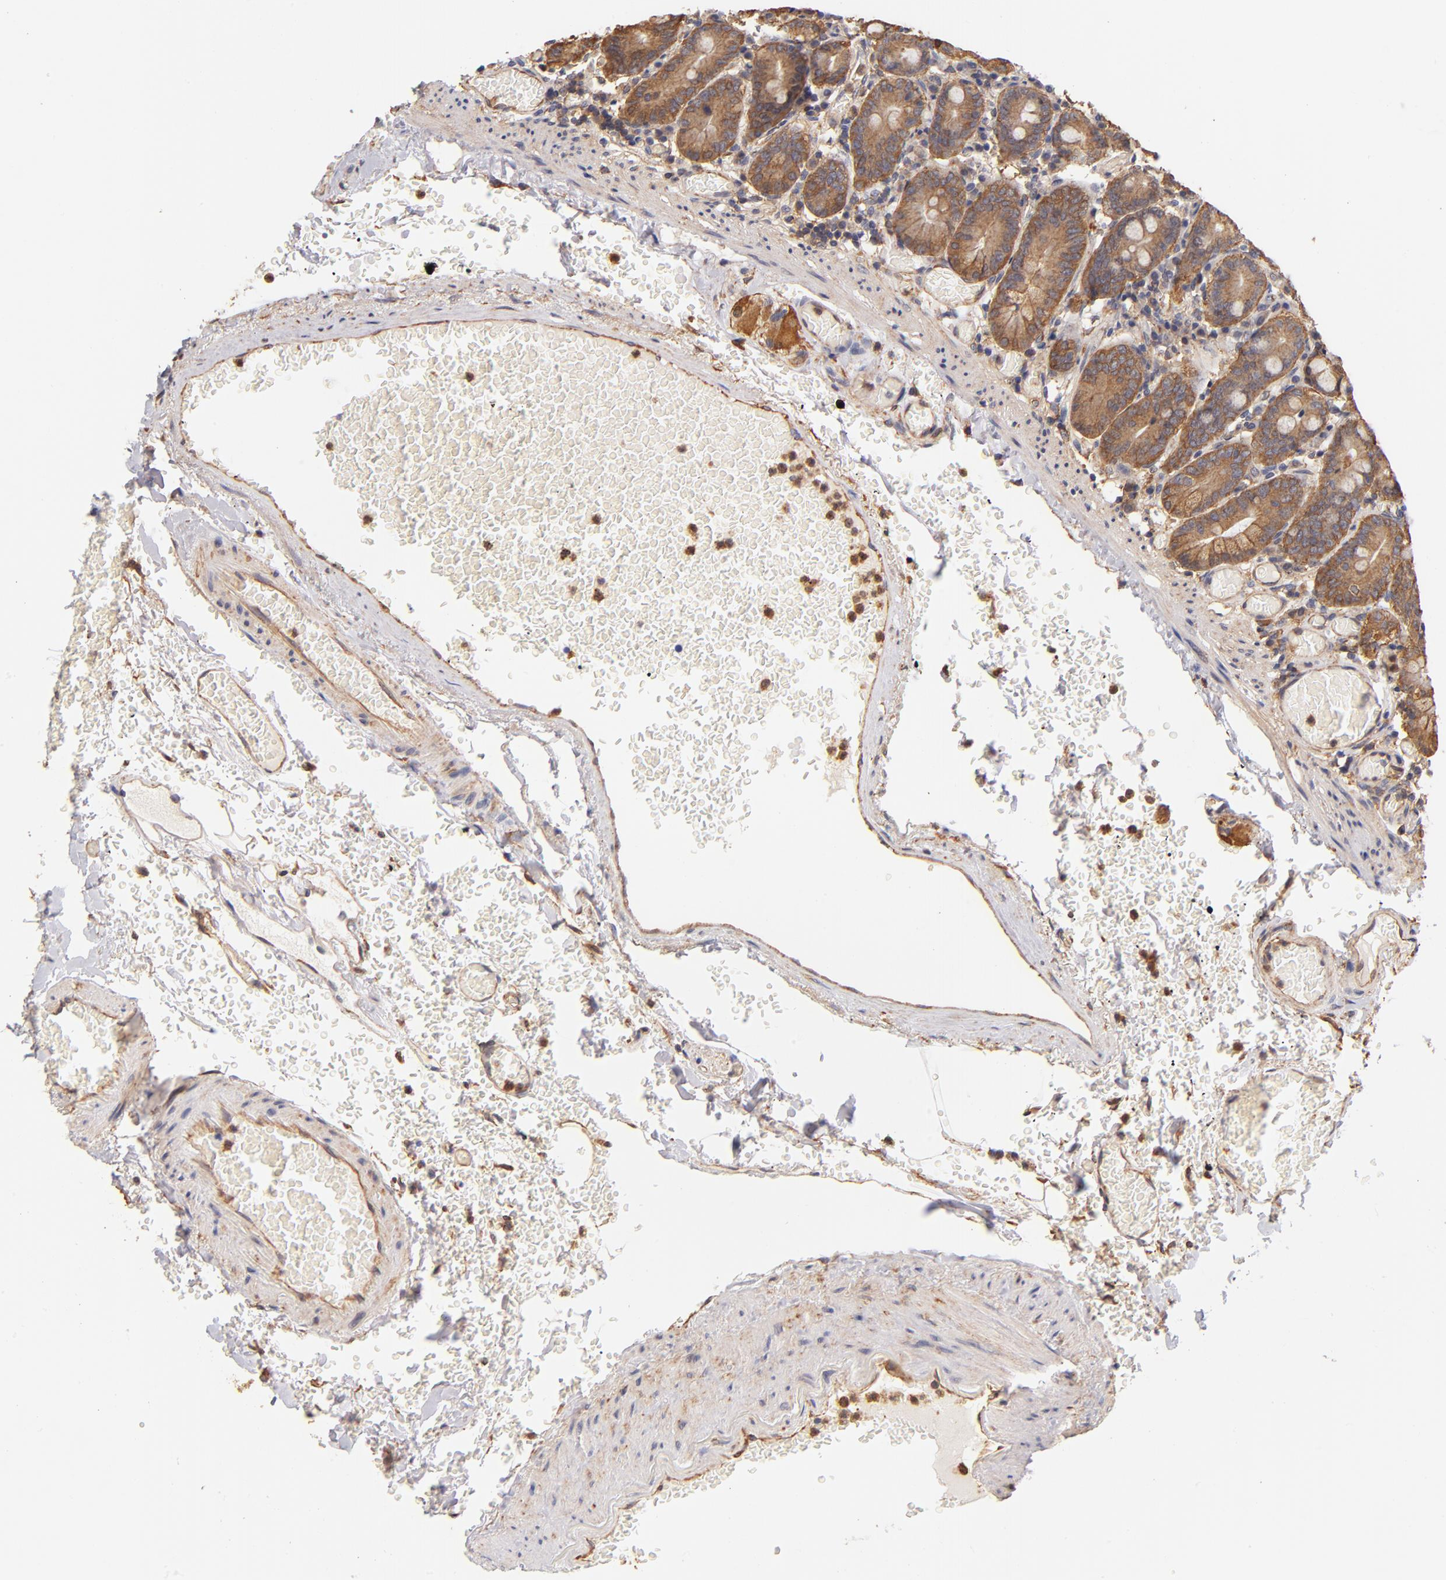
{"staining": {"intensity": "strong", "quantity": ">75%", "location": "cytoplasmic/membranous"}, "tissue": "small intestine", "cell_type": "Glandular cells", "image_type": "normal", "snomed": [{"axis": "morphology", "description": "Normal tissue, NOS"}, {"axis": "topography", "description": "Small intestine"}], "caption": "Immunohistochemistry (IHC) image of unremarkable small intestine: human small intestine stained using immunohistochemistry displays high levels of strong protein expression localized specifically in the cytoplasmic/membranous of glandular cells, appearing as a cytoplasmic/membranous brown color.", "gene": "FCMR", "patient": {"sex": "male", "age": 71}}